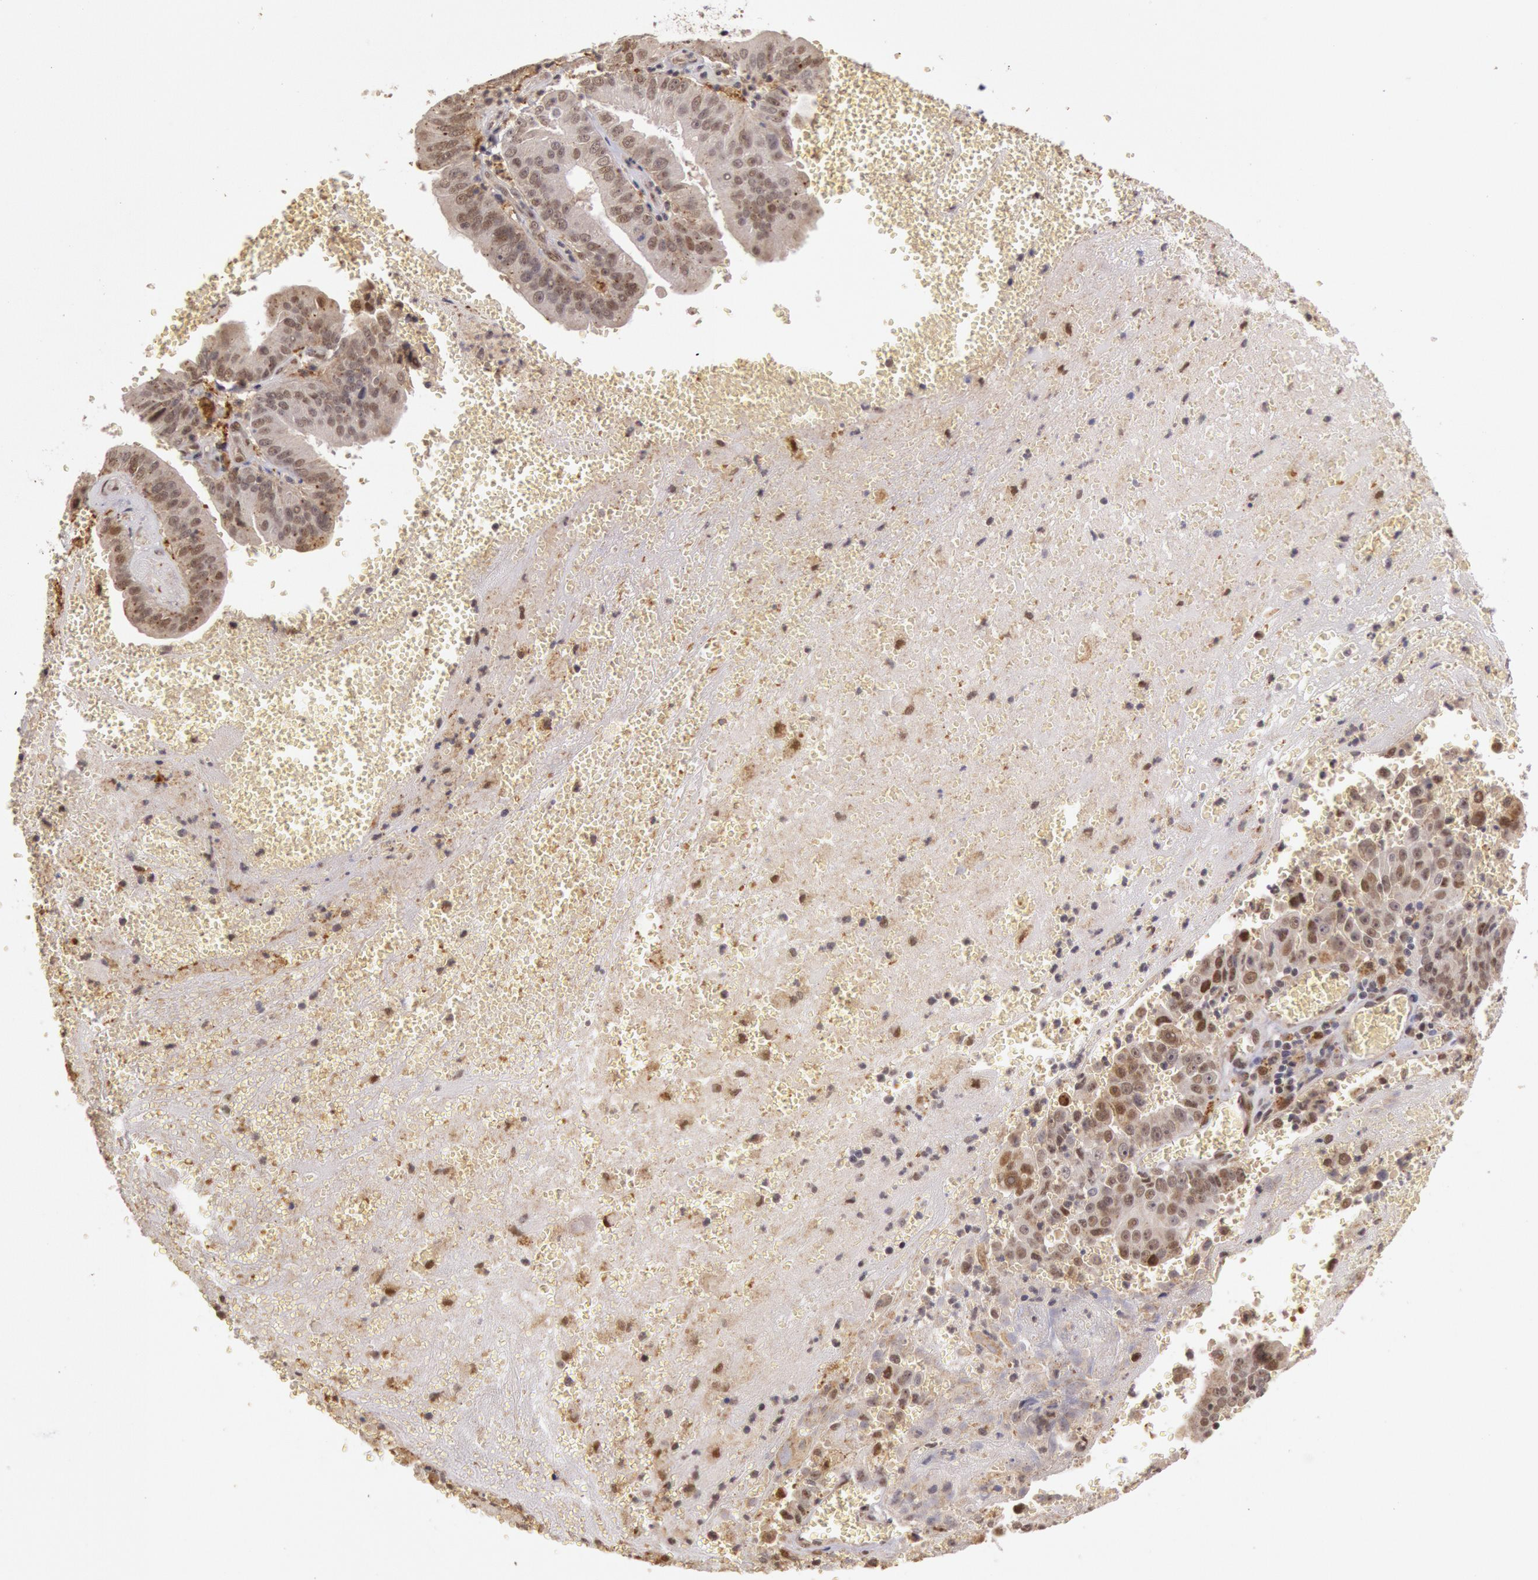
{"staining": {"intensity": "moderate", "quantity": "25%-75%", "location": "nuclear"}, "tissue": "liver cancer", "cell_type": "Tumor cells", "image_type": "cancer", "snomed": [{"axis": "morphology", "description": "Cholangiocarcinoma"}, {"axis": "topography", "description": "Liver"}], "caption": "Immunohistochemistry (DAB) staining of human liver cholangiocarcinoma demonstrates moderate nuclear protein staining in approximately 25%-75% of tumor cells. The staining was performed using DAB to visualize the protein expression in brown, while the nuclei were stained in blue with hematoxylin (Magnification: 20x).", "gene": "LIG4", "patient": {"sex": "female", "age": 79}}